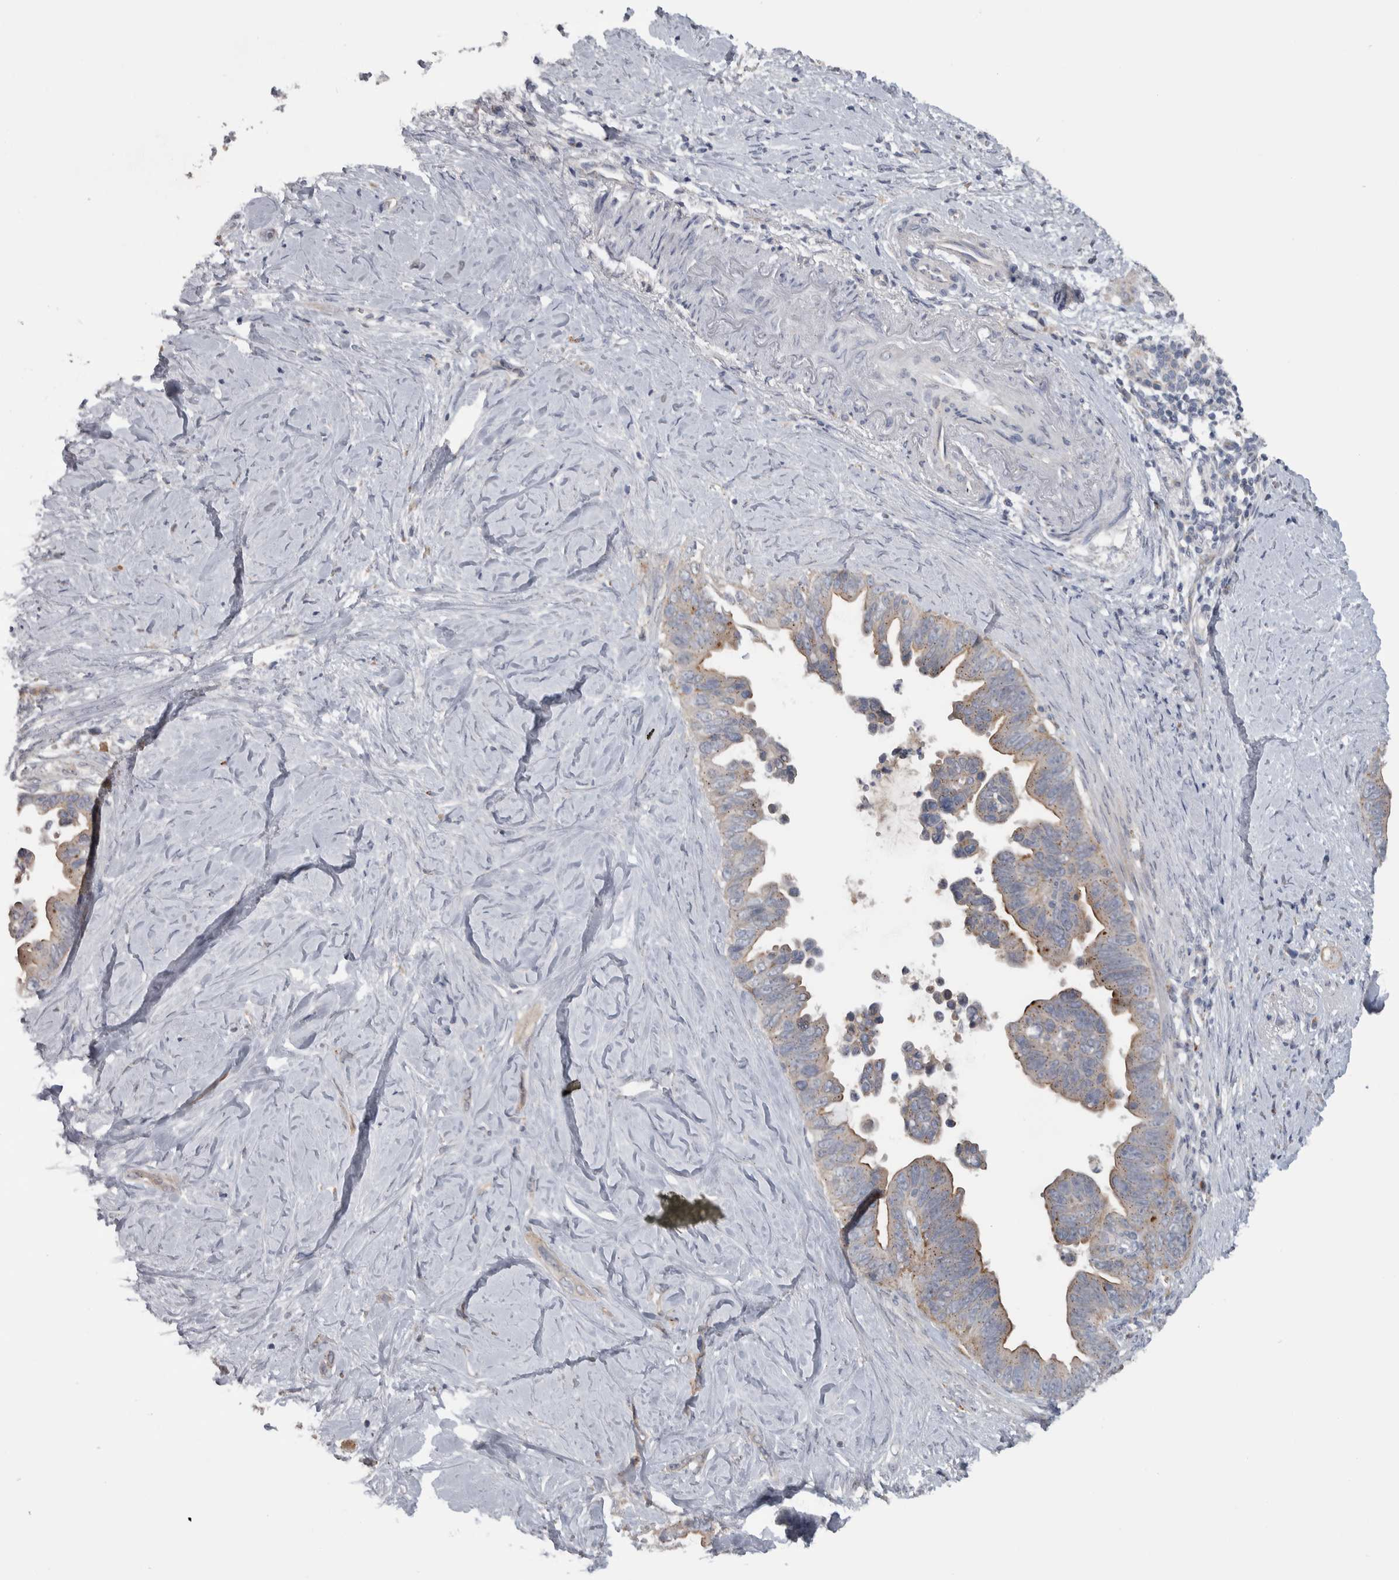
{"staining": {"intensity": "weak", "quantity": ">75%", "location": "cytoplasmic/membranous"}, "tissue": "pancreatic cancer", "cell_type": "Tumor cells", "image_type": "cancer", "snomed": [{"axis": "morphology", "description": "Adenocarcinoma, NOS"}, {"axis": "topography", "description": "Pancreas"}], "caption": "About >75% of tumor cells in pancreatic cancer exhibit weak cytoplasmic/membranous protein positivity as visualized by brown immunohistochemical staining.", "gene": "FAM83G", "patient": {"sex": "female", "age": 72}}